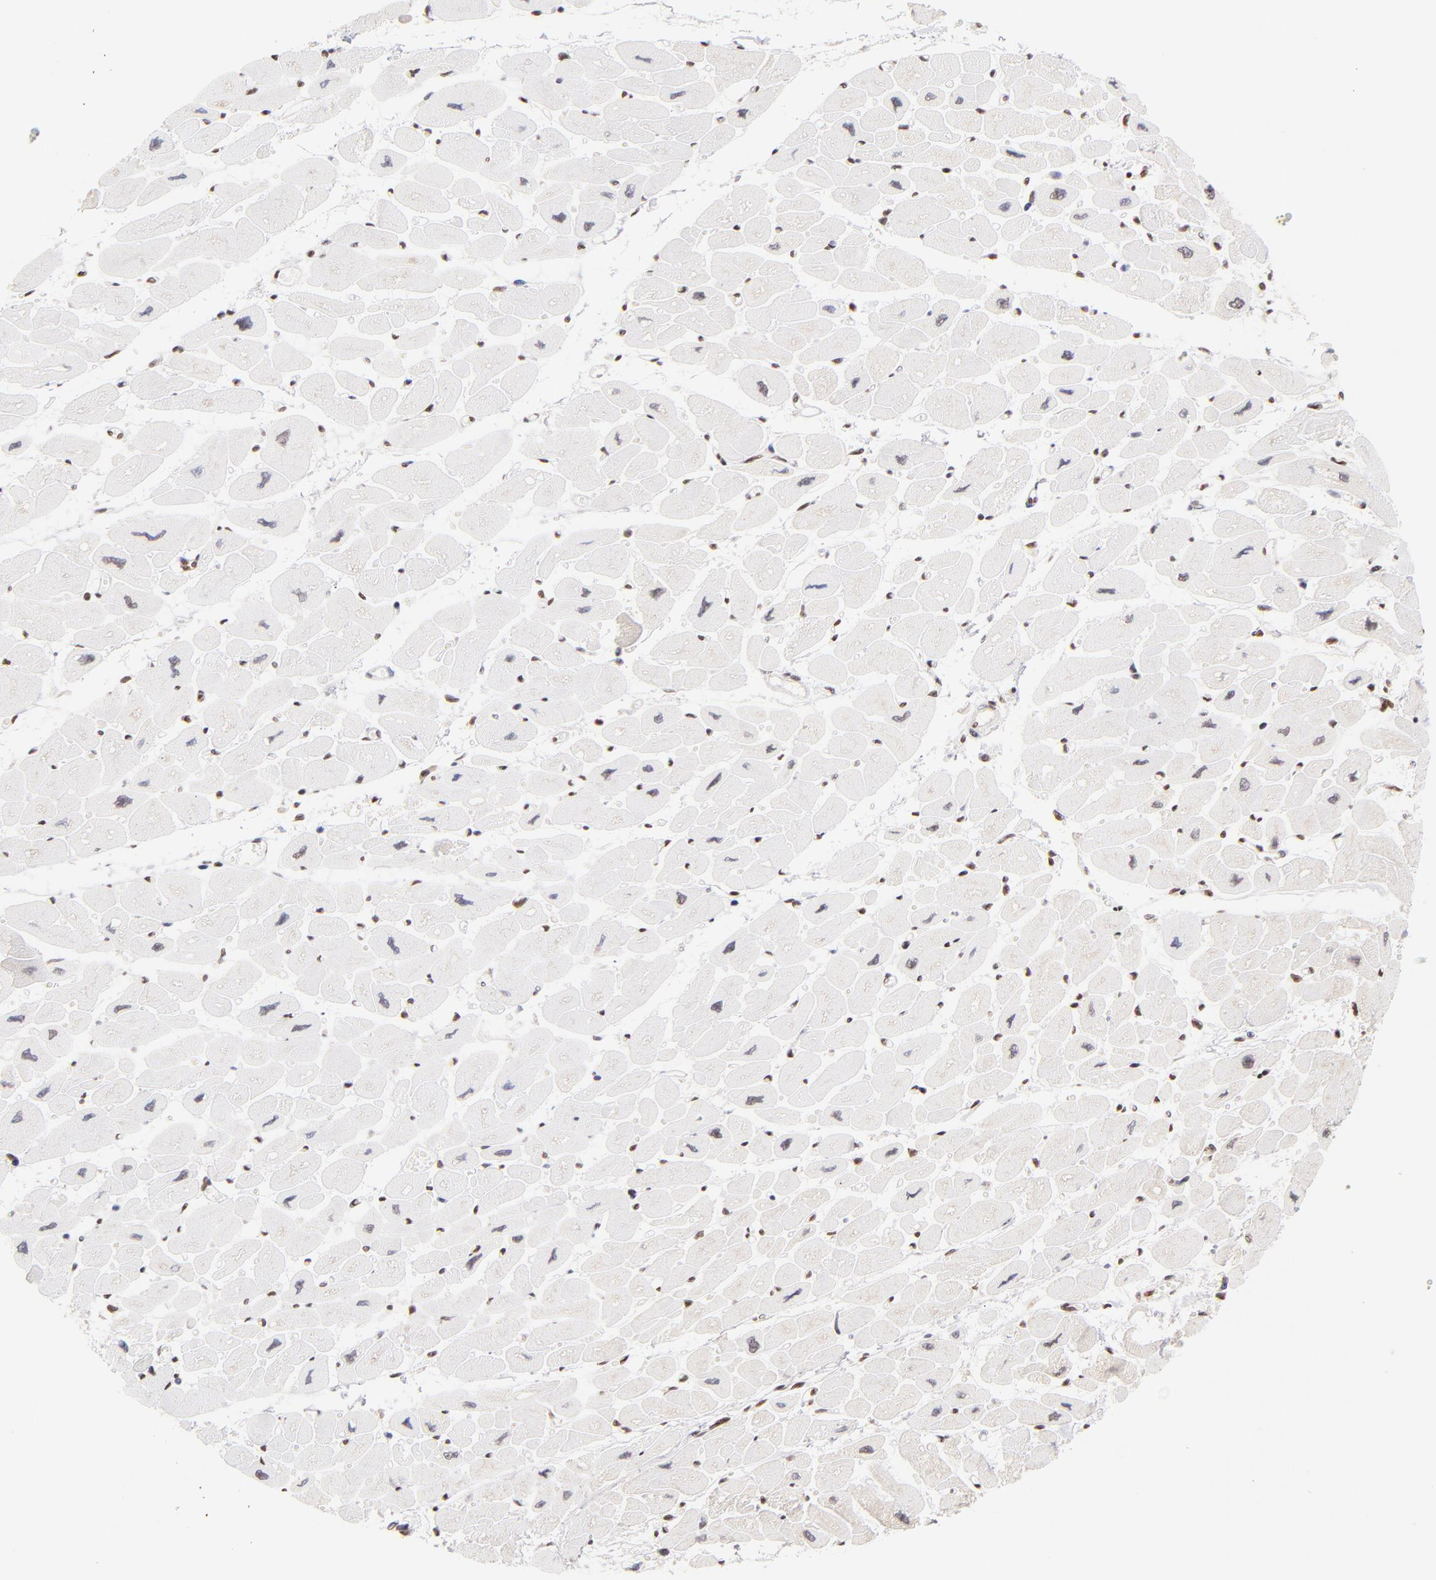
{"staining": {"intensity": "weak", "quantity": ">75%", "location": "nuclear"}, "tissue": "heart muscle", "cell_type": "Cardiomyocytes", "image_type": "normal", "snomed": [{"axis": "morphology", "description": "Normal tissue, NOS"}, {"axis": "topography", "description": "Heart"}], "caption": "Cardiomyocytes exhibit weak nuclear expression in approximately >75% of cells in normal heart muscle. Using DAB (brown) and hematoxylin (blue) stains, captured at high magnification using brightfield microscopy.", "gene": "MIDEAS", "patient": {"sex": "female", "age": 54}}